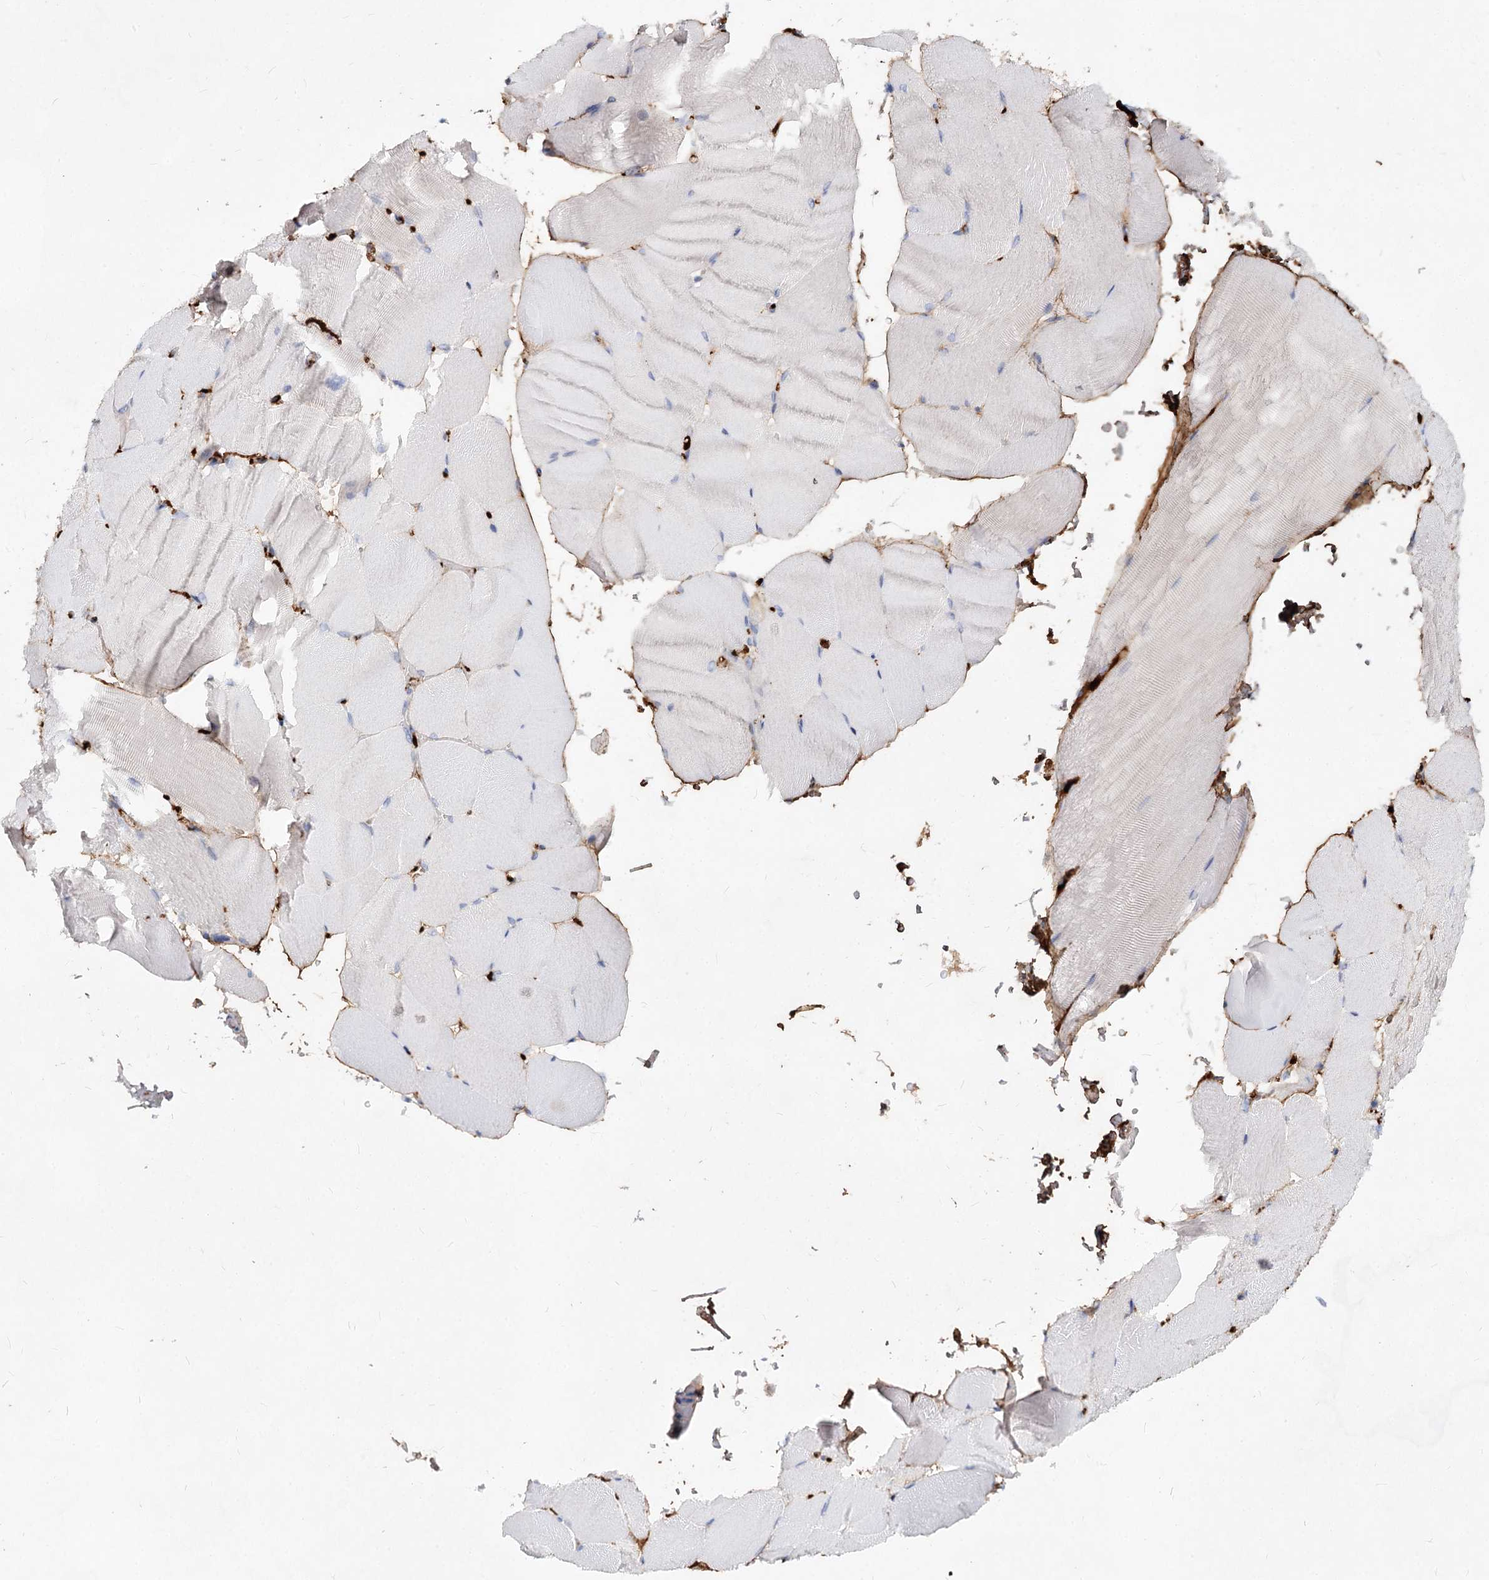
{"staining": {"intensity": "negative", "quantity": "none", "location": "none"}, "tissue": "skeletal muscle", "cell_type": "Myocytes", "image_type": "normal", "snomed": [{"axis": "morphology", "description": "Normal tissue, NOS"}, {"axis": "topography", "description": "Skeletal muscle"}, {"axis": "topography", "description": "Parathyroid gland"}], "caption": "This is an immunohistochemistry histopathology image of benign skeletal muscle. There is no expression in myocytes.", "gene": "TASOR2", "patient": {"sex": "female", "age": 37}}